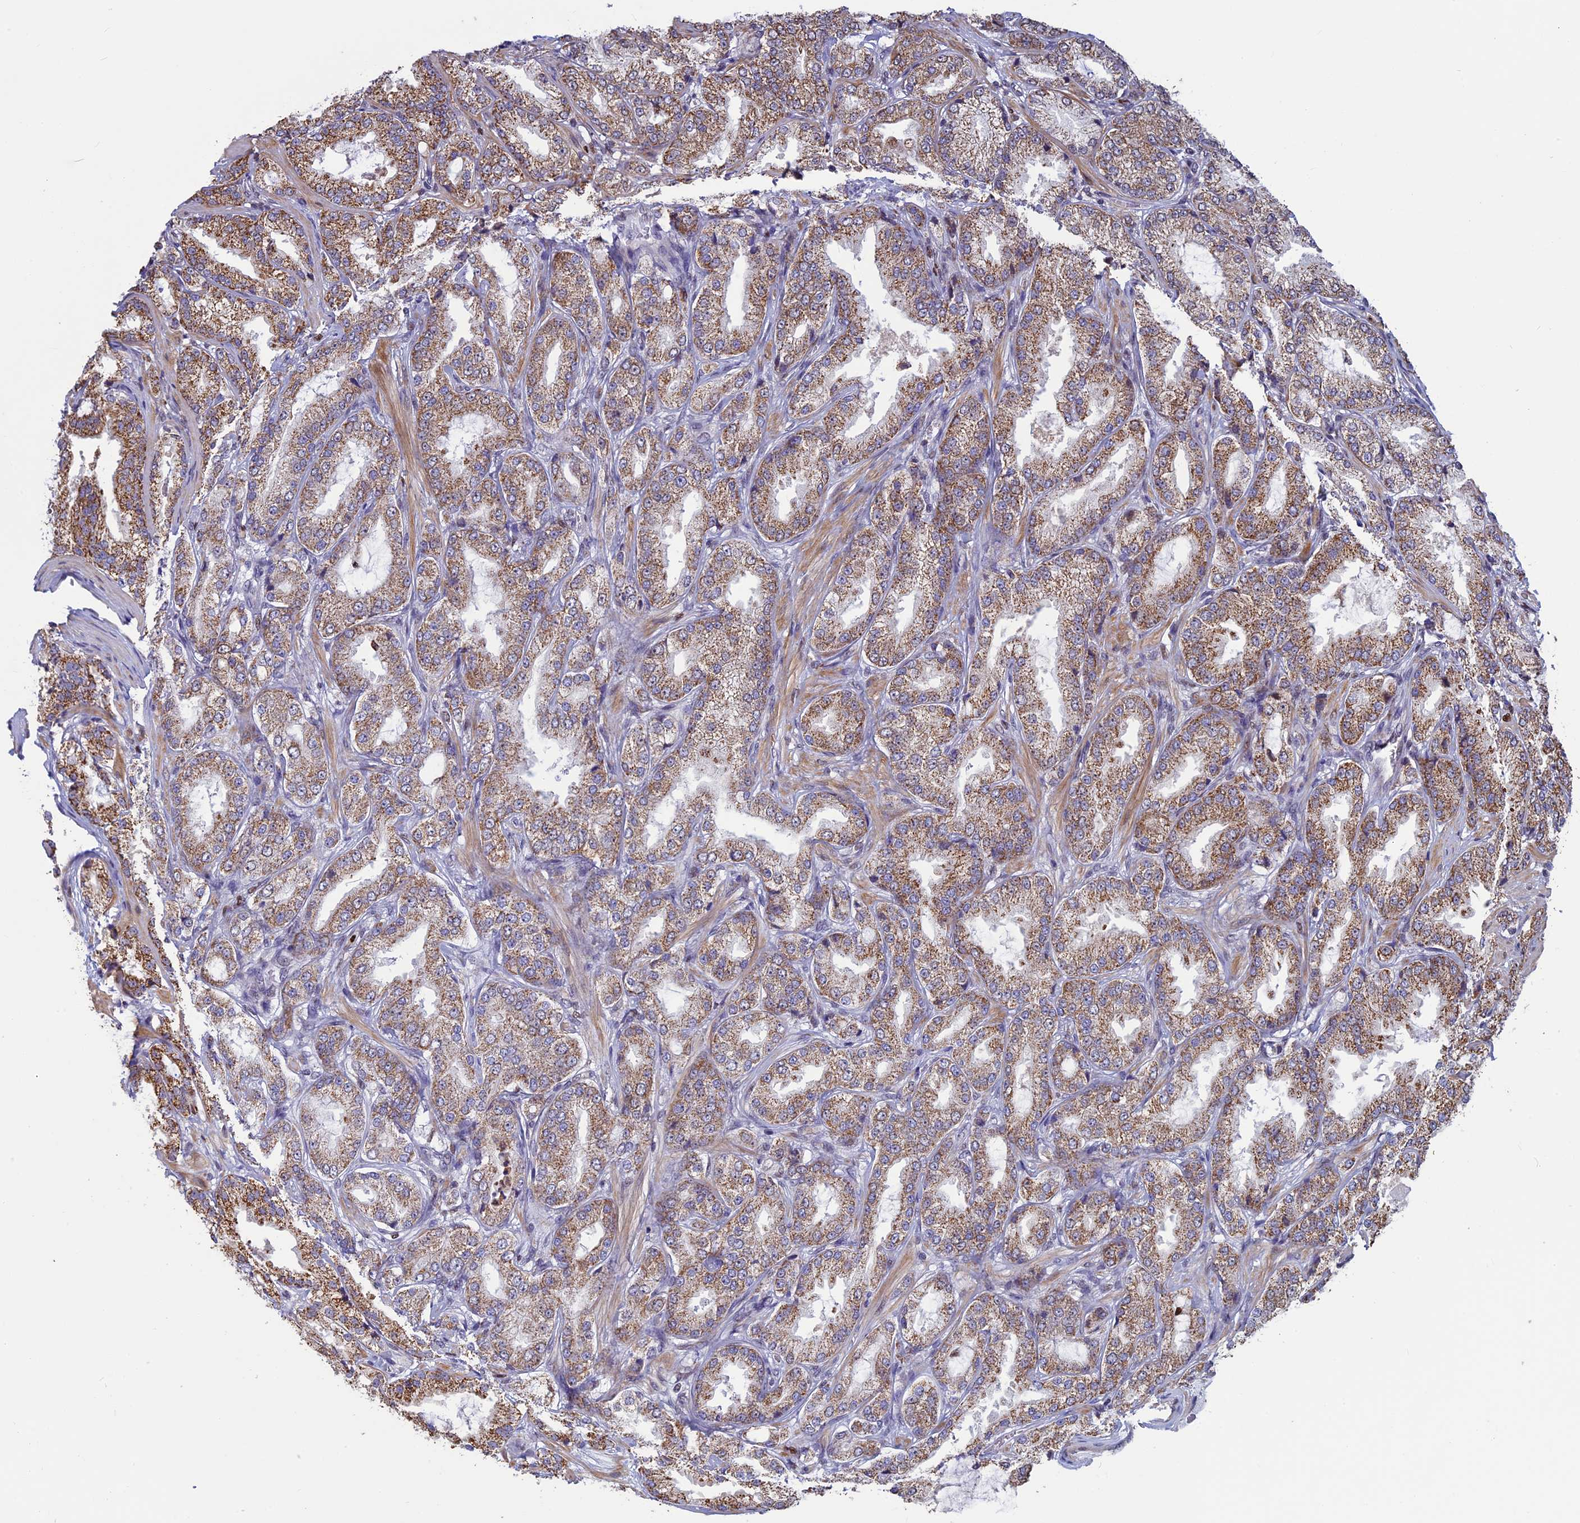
{"staining": {"intensity": "moderate", "quantity": ">75%", "location": "cytoplasmic/membranous"}, "tissue": "prostate cancer", "cell_type": "Tumor cells", "image_type": "cancer", "snomed": [{"axis": "morphology", "description": "Adenocarcinoma, Low grade"}, {"axis": "topography", "description": "Prostate"}], "caption": "This micrograph exhibits IHC staining of human prostate cancer, with medium moderate cytoplasmic/membranous expression in approximately >75% of tumor cells.", "gene": "ACSS1", "patient": {"sex": "male", "age": 59}}